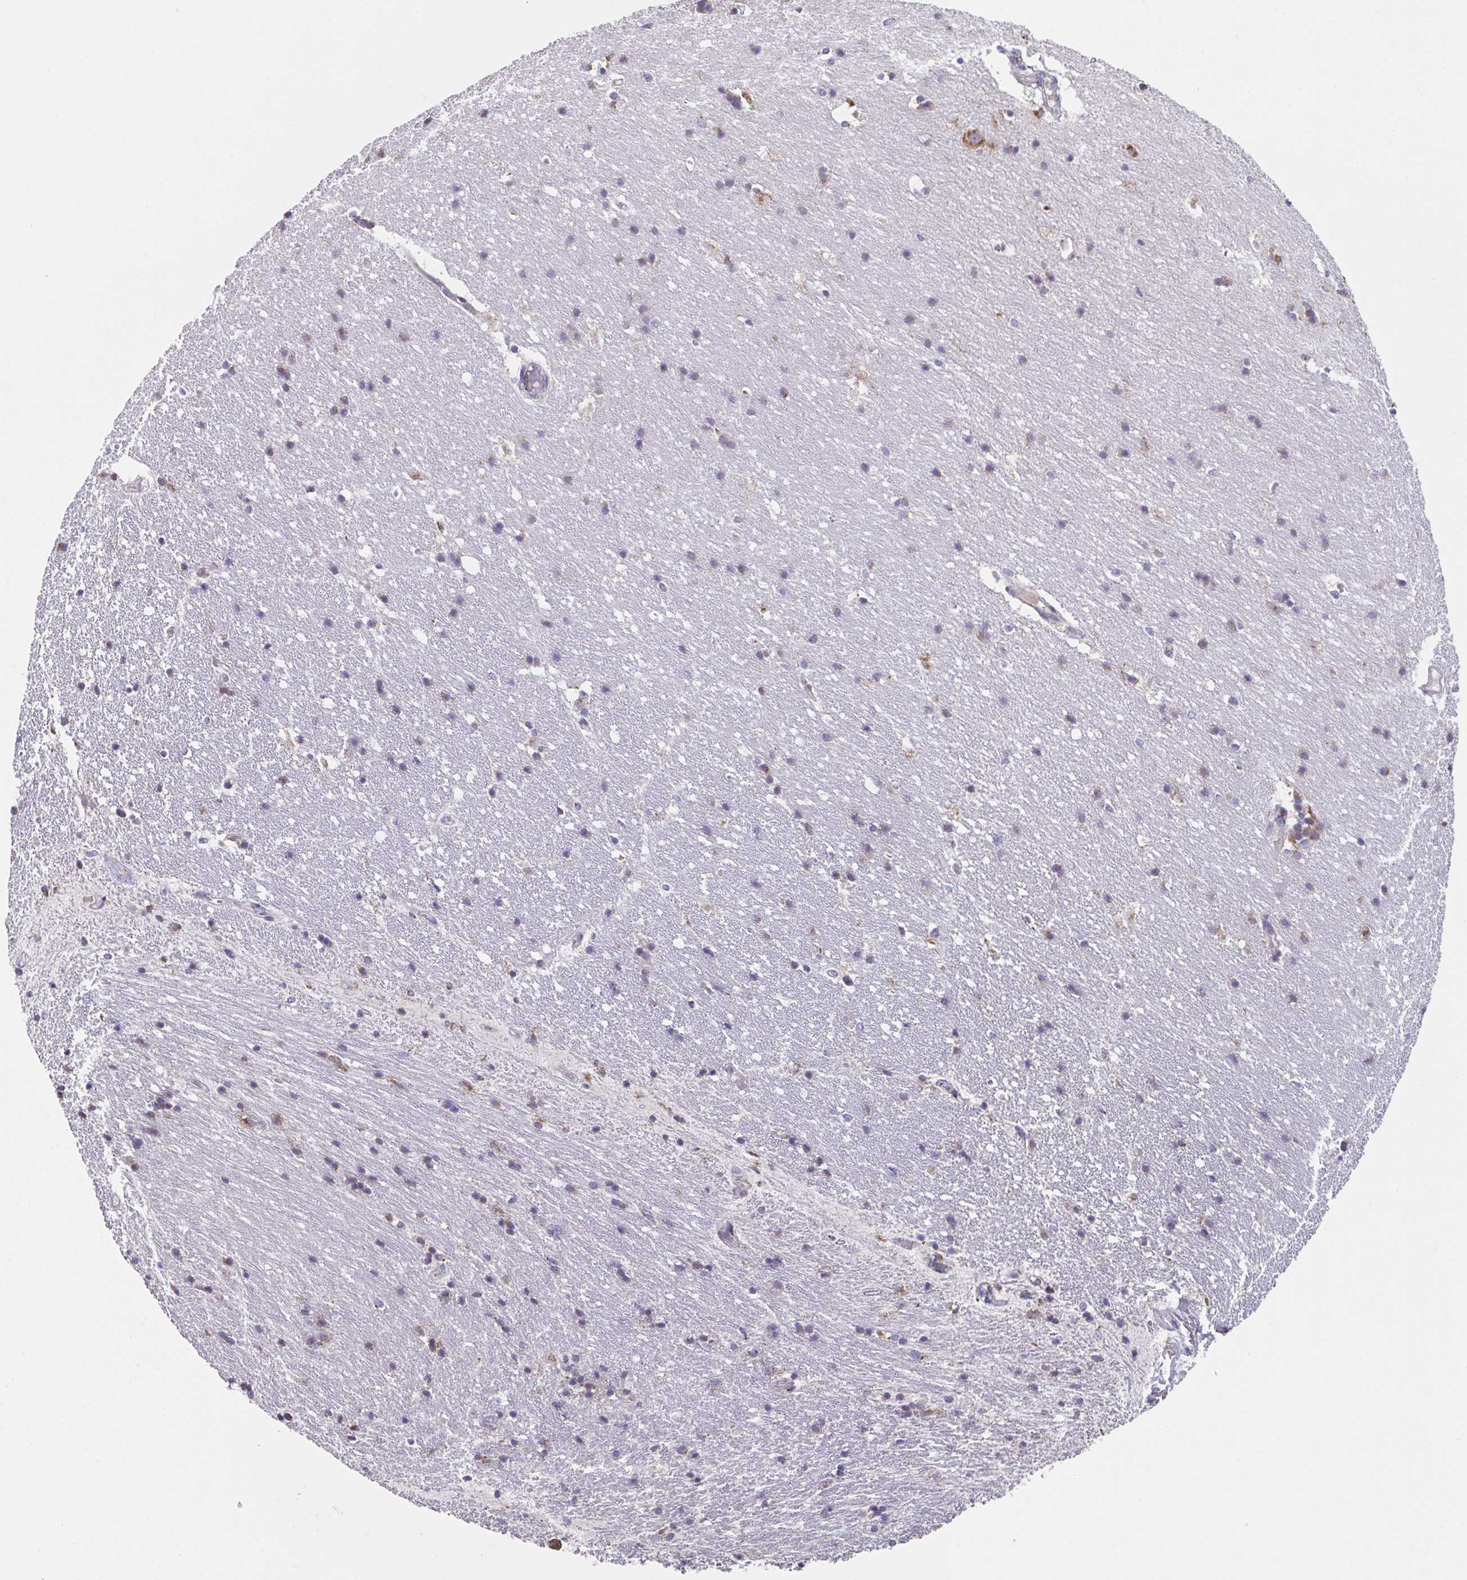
{"staining": {"intensity": "moderate", "quantity": "<25%", "location": "cytoplasmic/membranous"}, "tissue": "hippocampus", "cell_type": "Glial cells", "image_type": "normal", "snomed": [{"axis": "morphology", "description": "Normal tissue, NOS"}, {"axis": "topography", "description": "Hippocampus"}], "caption": "This image demonstrates immunohistochemistry staining of unremarkable human hippocampus, with low moderate cytoplasmic/membranous staining in about <25% of glial cells.", "gene": "MIA3", "patient": {"sex": "male", "age": 63}}